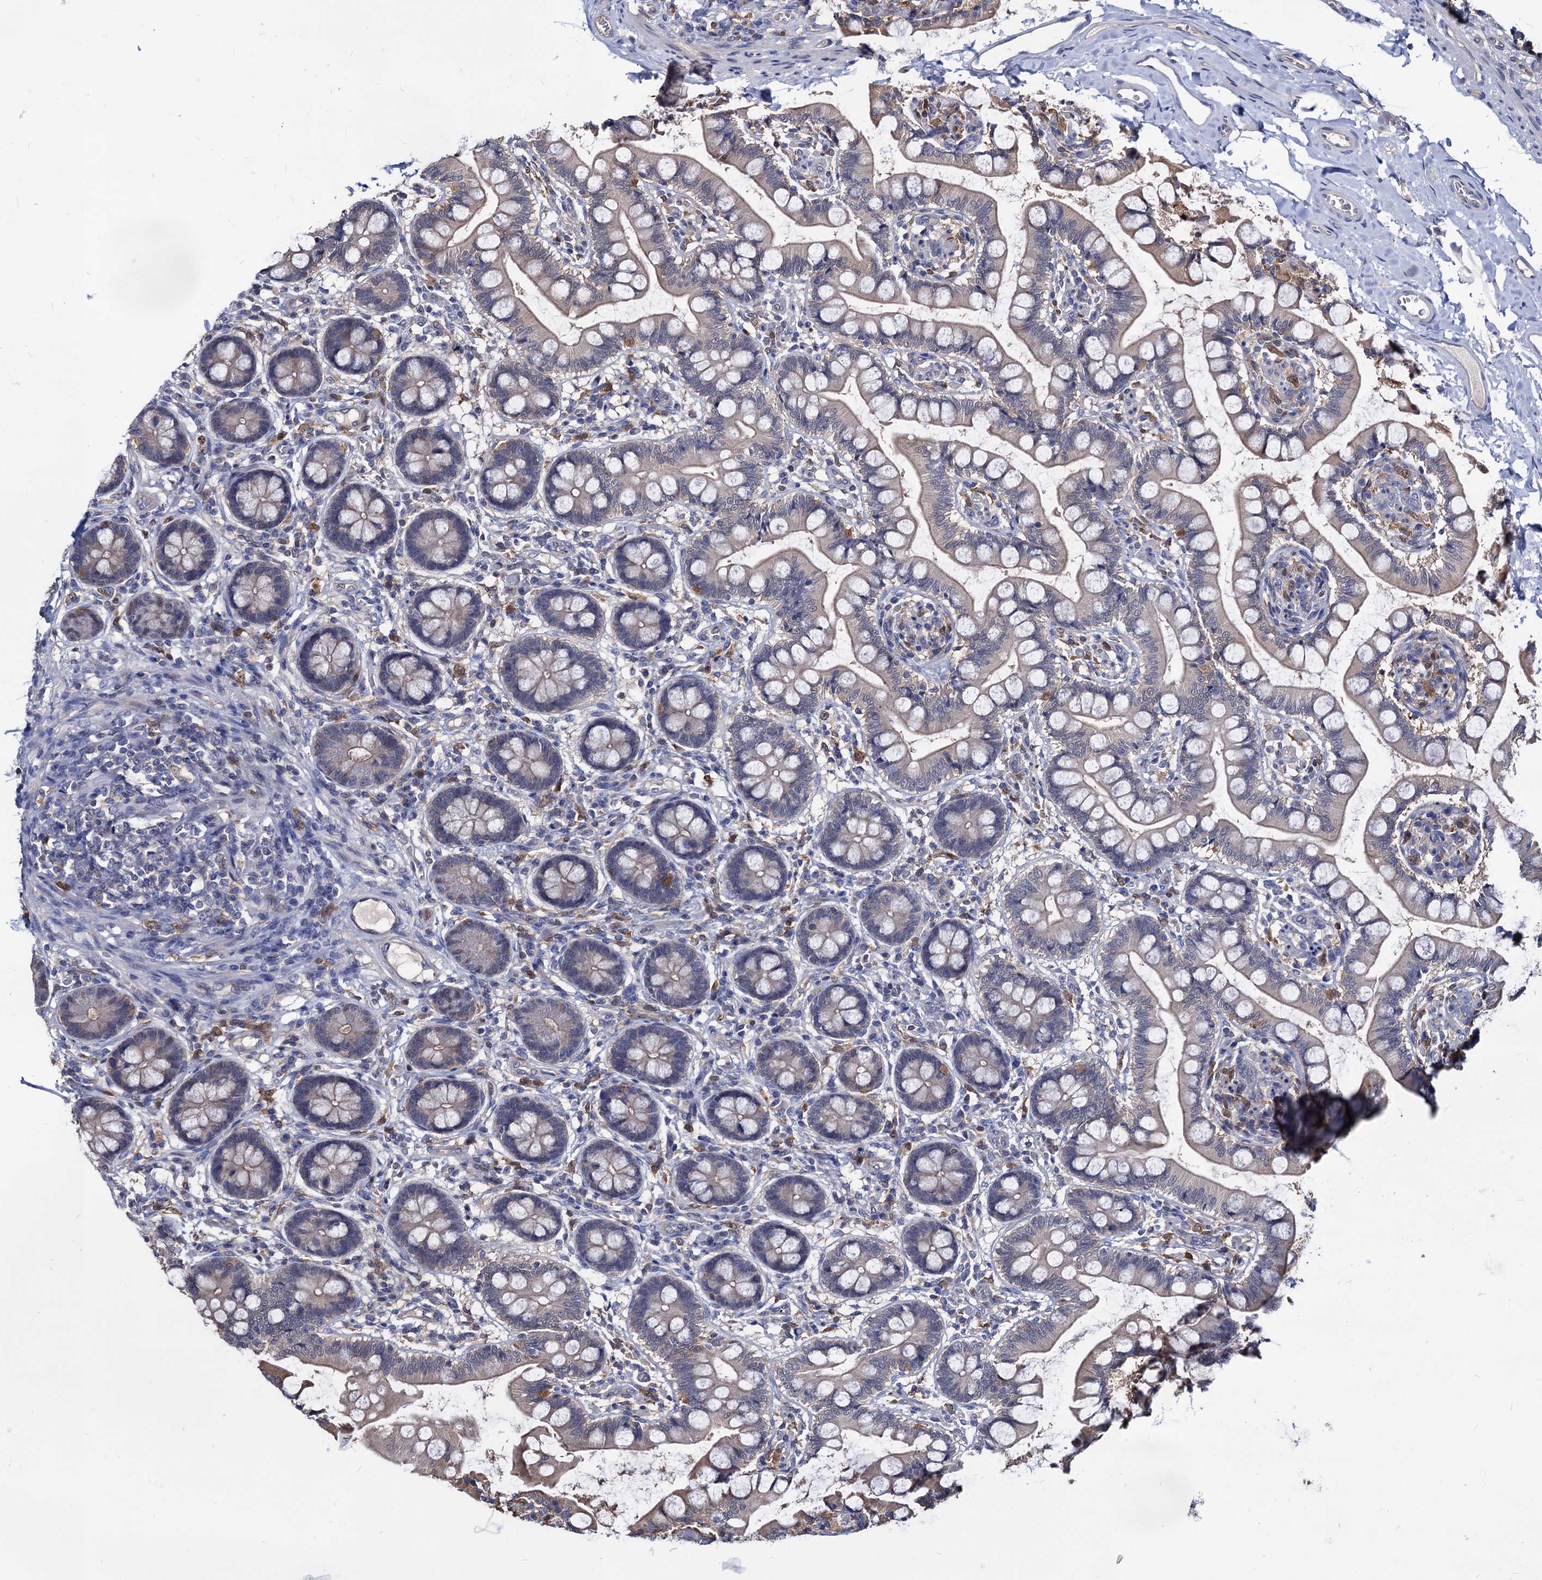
{"staining": {"intensity": "moderate", "quantity": "25%-75%", "location": "cytoplasmic/membranous"}, "tissue": "small intestine", "cell_type": "Glandular cells", "image_type": "normal", "snomed": [{"axis": "morphology", "description": "Normal tissue, NOS"}, {"axis": "topography", "description": "Small intestine"}], "caption": "An immunohistochemistry (IHC) micrograph of normal tissue is shown. Protein staining in brown labels moderate cytoplasmic/membranous positivity in small intestine within glandular cells. The staining was performed using DAB, with brown indicating positive protein expression. Nuclei are stained blue with hematoxylin.", "gene": "CPPED1", "patient": {"sex": "male", "age": 52}}